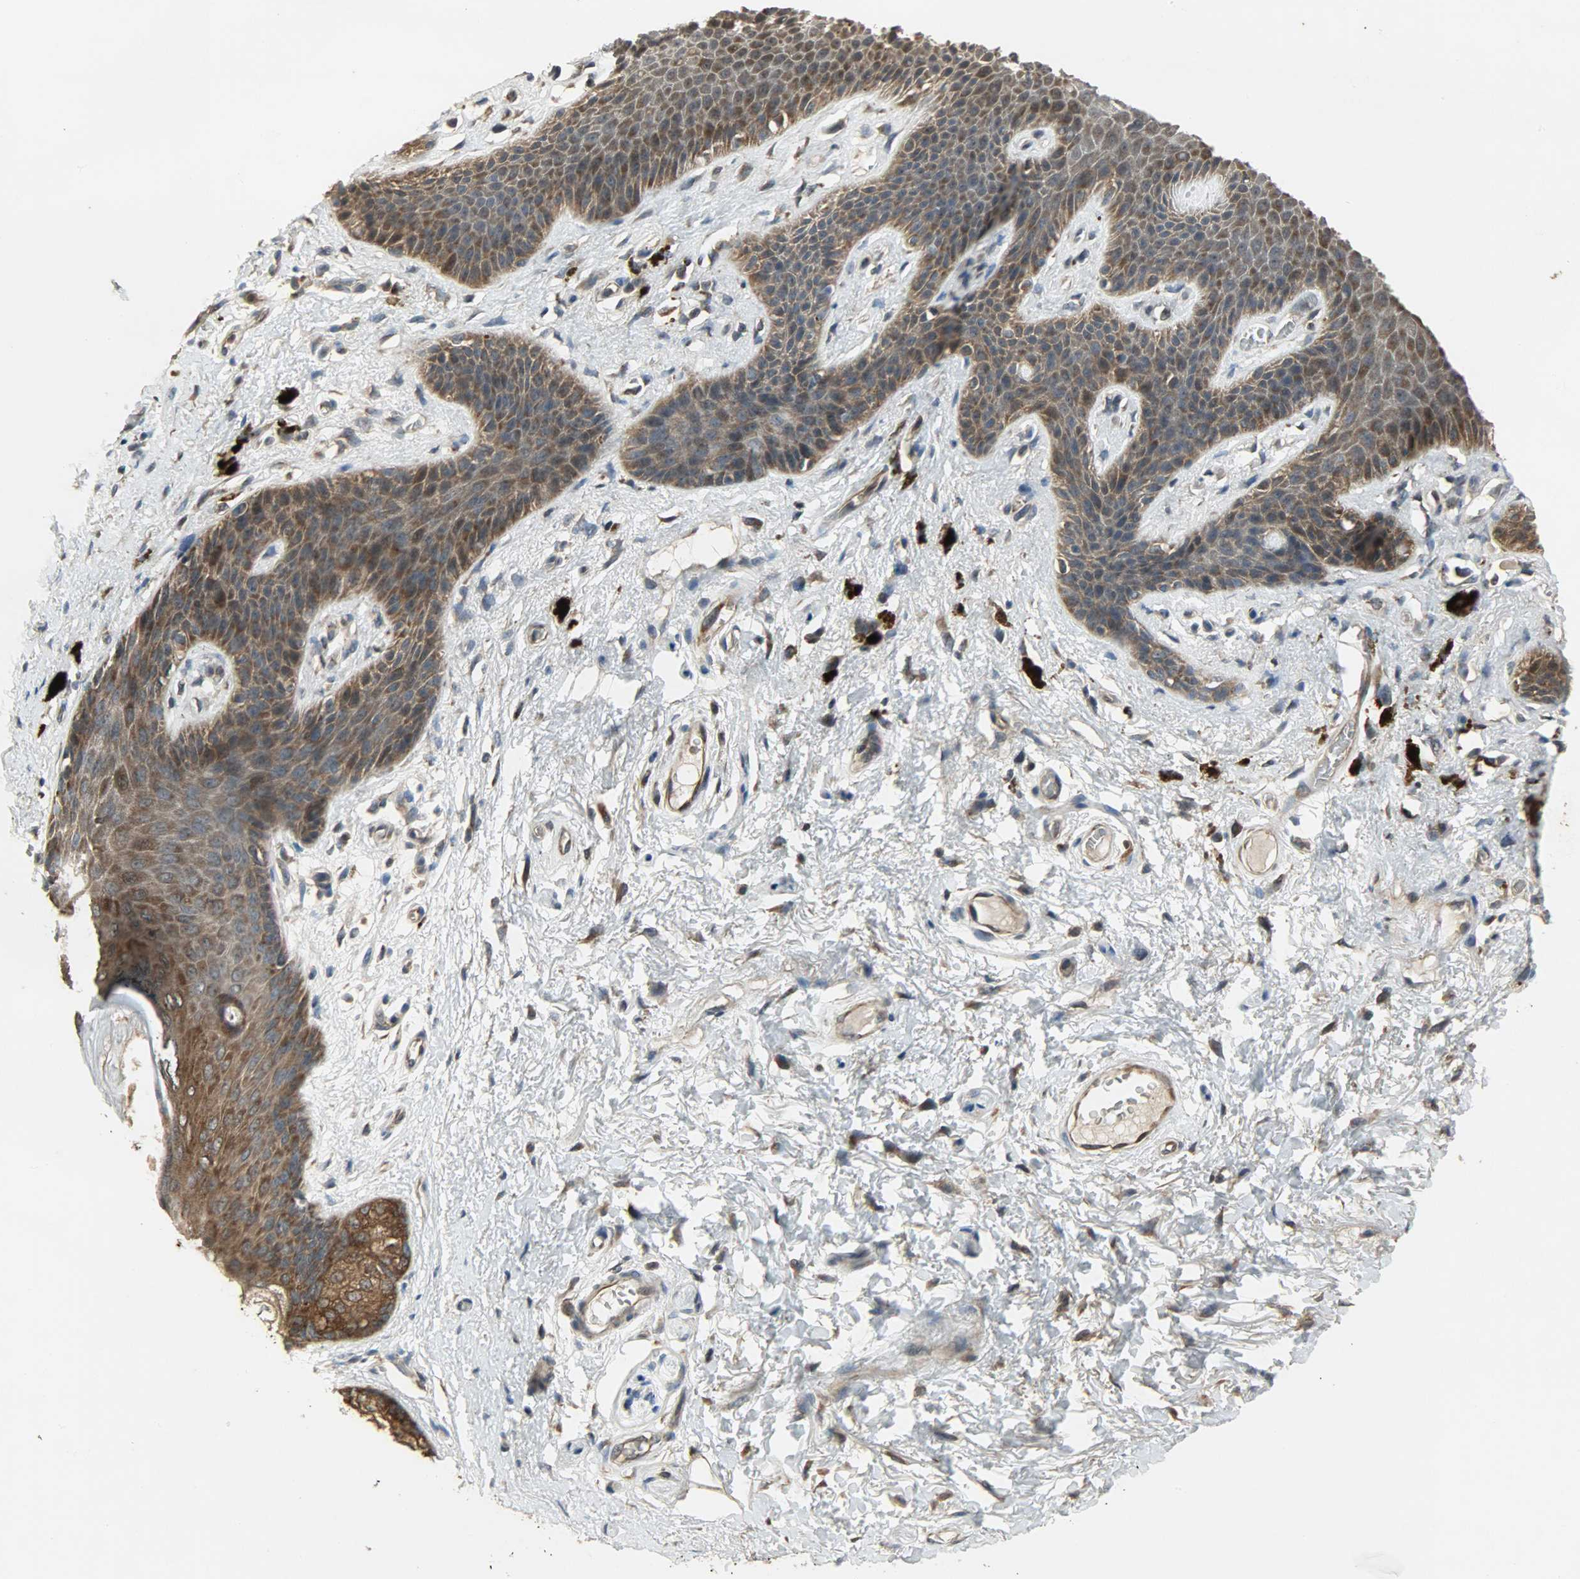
{"staining": {"intensity": "strong", "quantity": ">75%", "location": "cytoplasmic/membranous,nuclear"}, "tissue": "skin", "cell_type": "Epidermal cells", "image_type": "normal", "snomed": [{"axis": "morphology", "description": "Normal tissue, NOS"}, {"axis": "topography", "description": "Anal"}], "caption": "About >75% of epidermal cells in unremarkable human skin exhibit strong cytoplasmic/membranous,nuclear protein staining as visualized by brown immunohistochemical staining.", "gene": "AMT", "patient": {"sex": "female", "age": 46}}